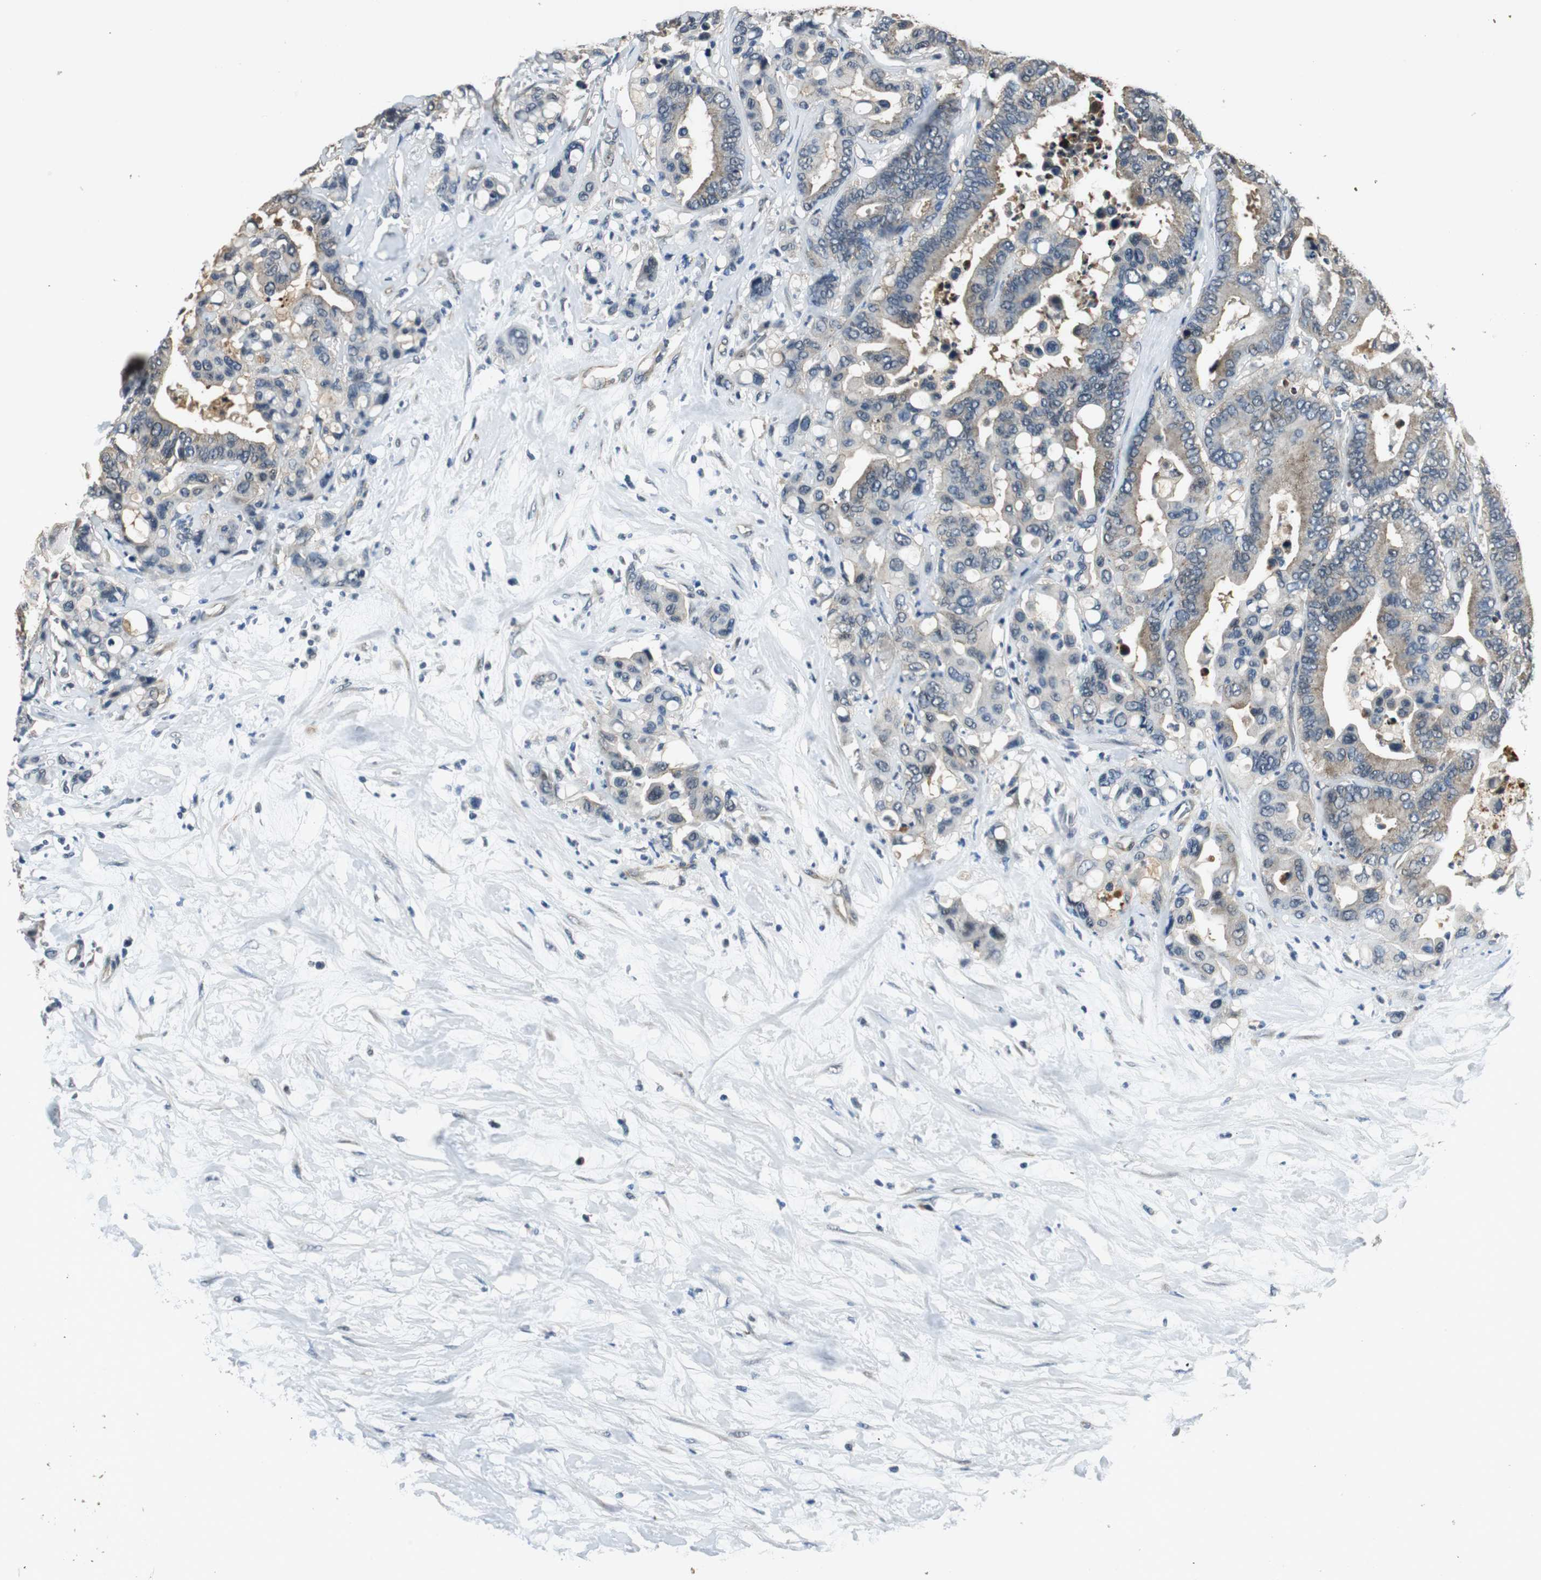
{"staining": {"intensity": "weak", "quantity": "25%-75%", "location": "cytoplasmic/membranous"}, "tissue": "colorectal cancer", "cell_type": "Tumor cells", "image_type": "cancer", "snomed": [{"axis": "morphology", "description": "Normal tissue, NOS"}, {"axis": "morphology", "description": "Adenocarcinoma, NOS"}, {"axis": "topography", "description": "Colon"}], "caption": "Brown immunohistochemical staining in human adenocarcinoma (colorectal) reveals weak cytoplasmic/membranous expression in about 25%-75% of tumor cells.", "gene": "PSMB4", "patient": {"sex": "male", "age": 82}}